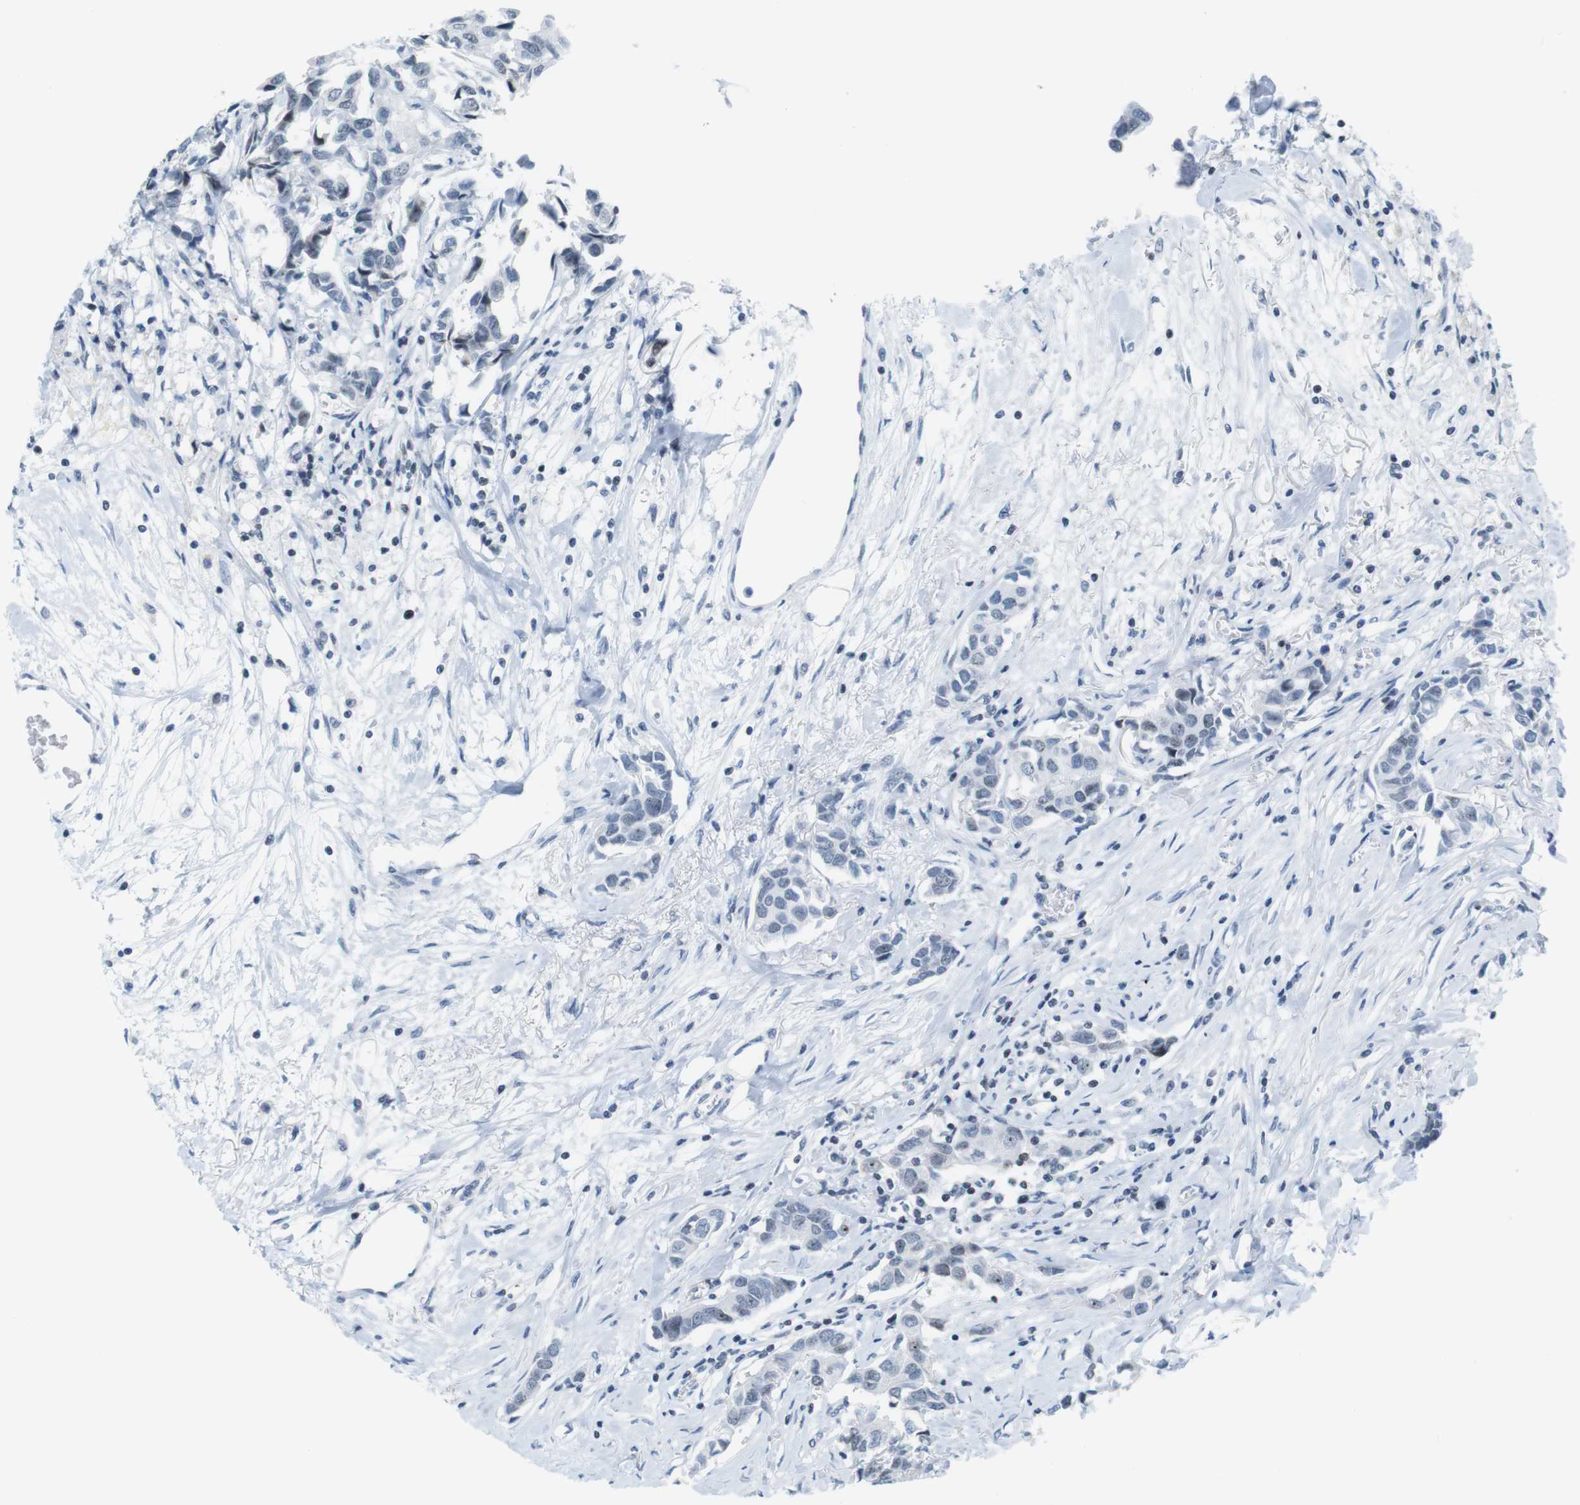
{"staining": {"intensity": "weak", "quantity": "<25%", "location": "nuclear"}, "tissue": "breast cancer", "cell_type": "Tumor cells", "image_type": "cancer", "snomed": [{"axis": "morphology", "description": "Duct carcinoma"}, {"axis": "topography", "description": "Breast"}], "caption": "Tumor cells are negative for brown protein staining in breast cancer (infiltrating ductal carcinoma).", "gene": "NIFK", "patient": {"sex": "female", "age": 80}}